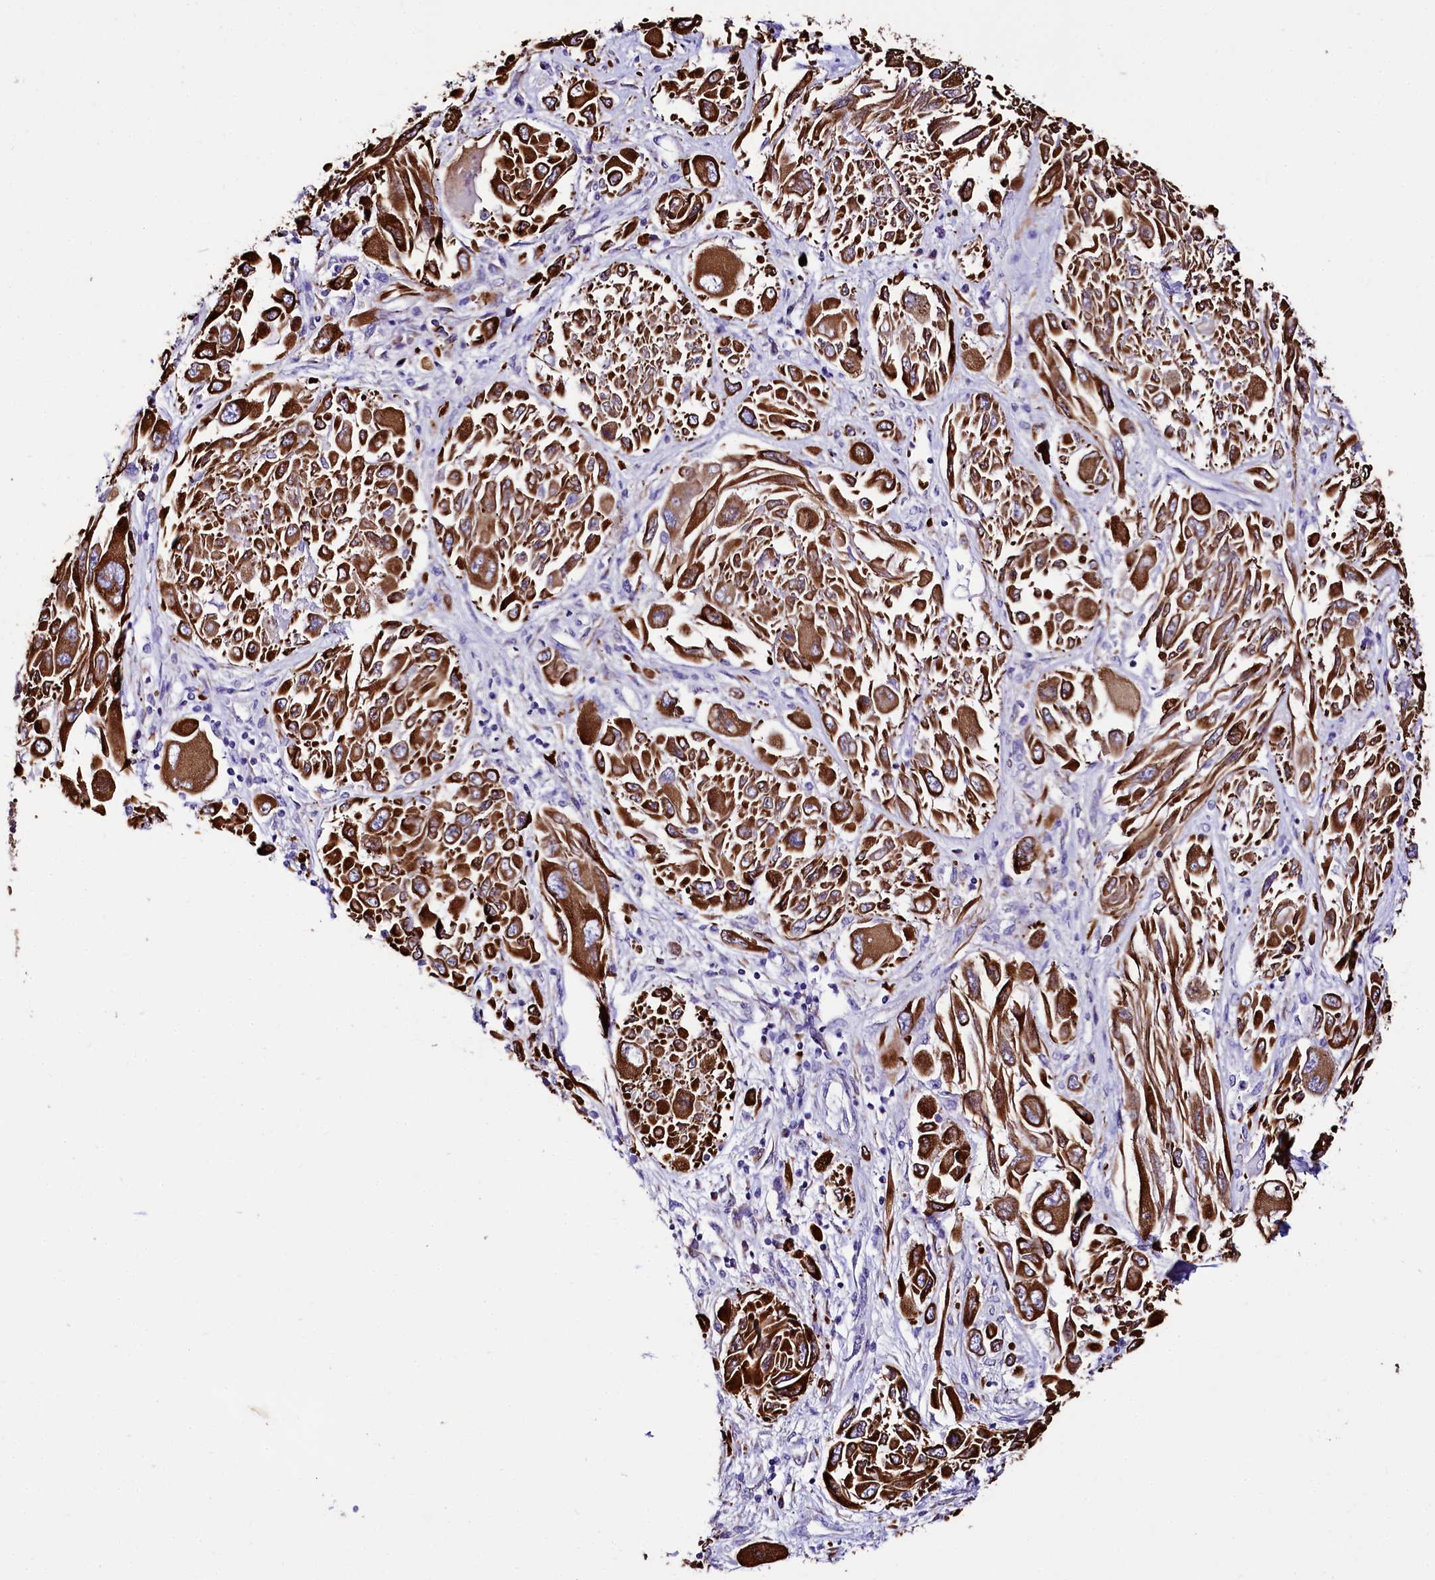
{"staining": {"intensity": "strong", "quantity": ">75%", "location": "cytoplasmic/membranous"}, "tissue": "melanoma", "cell_type": "Tumor cells", "image_type": "cancer", "snomed": [{"axis": "morphology", "description": "Malignant melanoma, NOS"}, {"axis": "topography", "description": "Skin"}], "caption": "Tumor cells exhibit strong cytoplasmic/membranous positivity in approximately >75% of cells in malignant melanoma.", "gene": "A2ML1", "patient": {"sex": "female", "age": 91}}